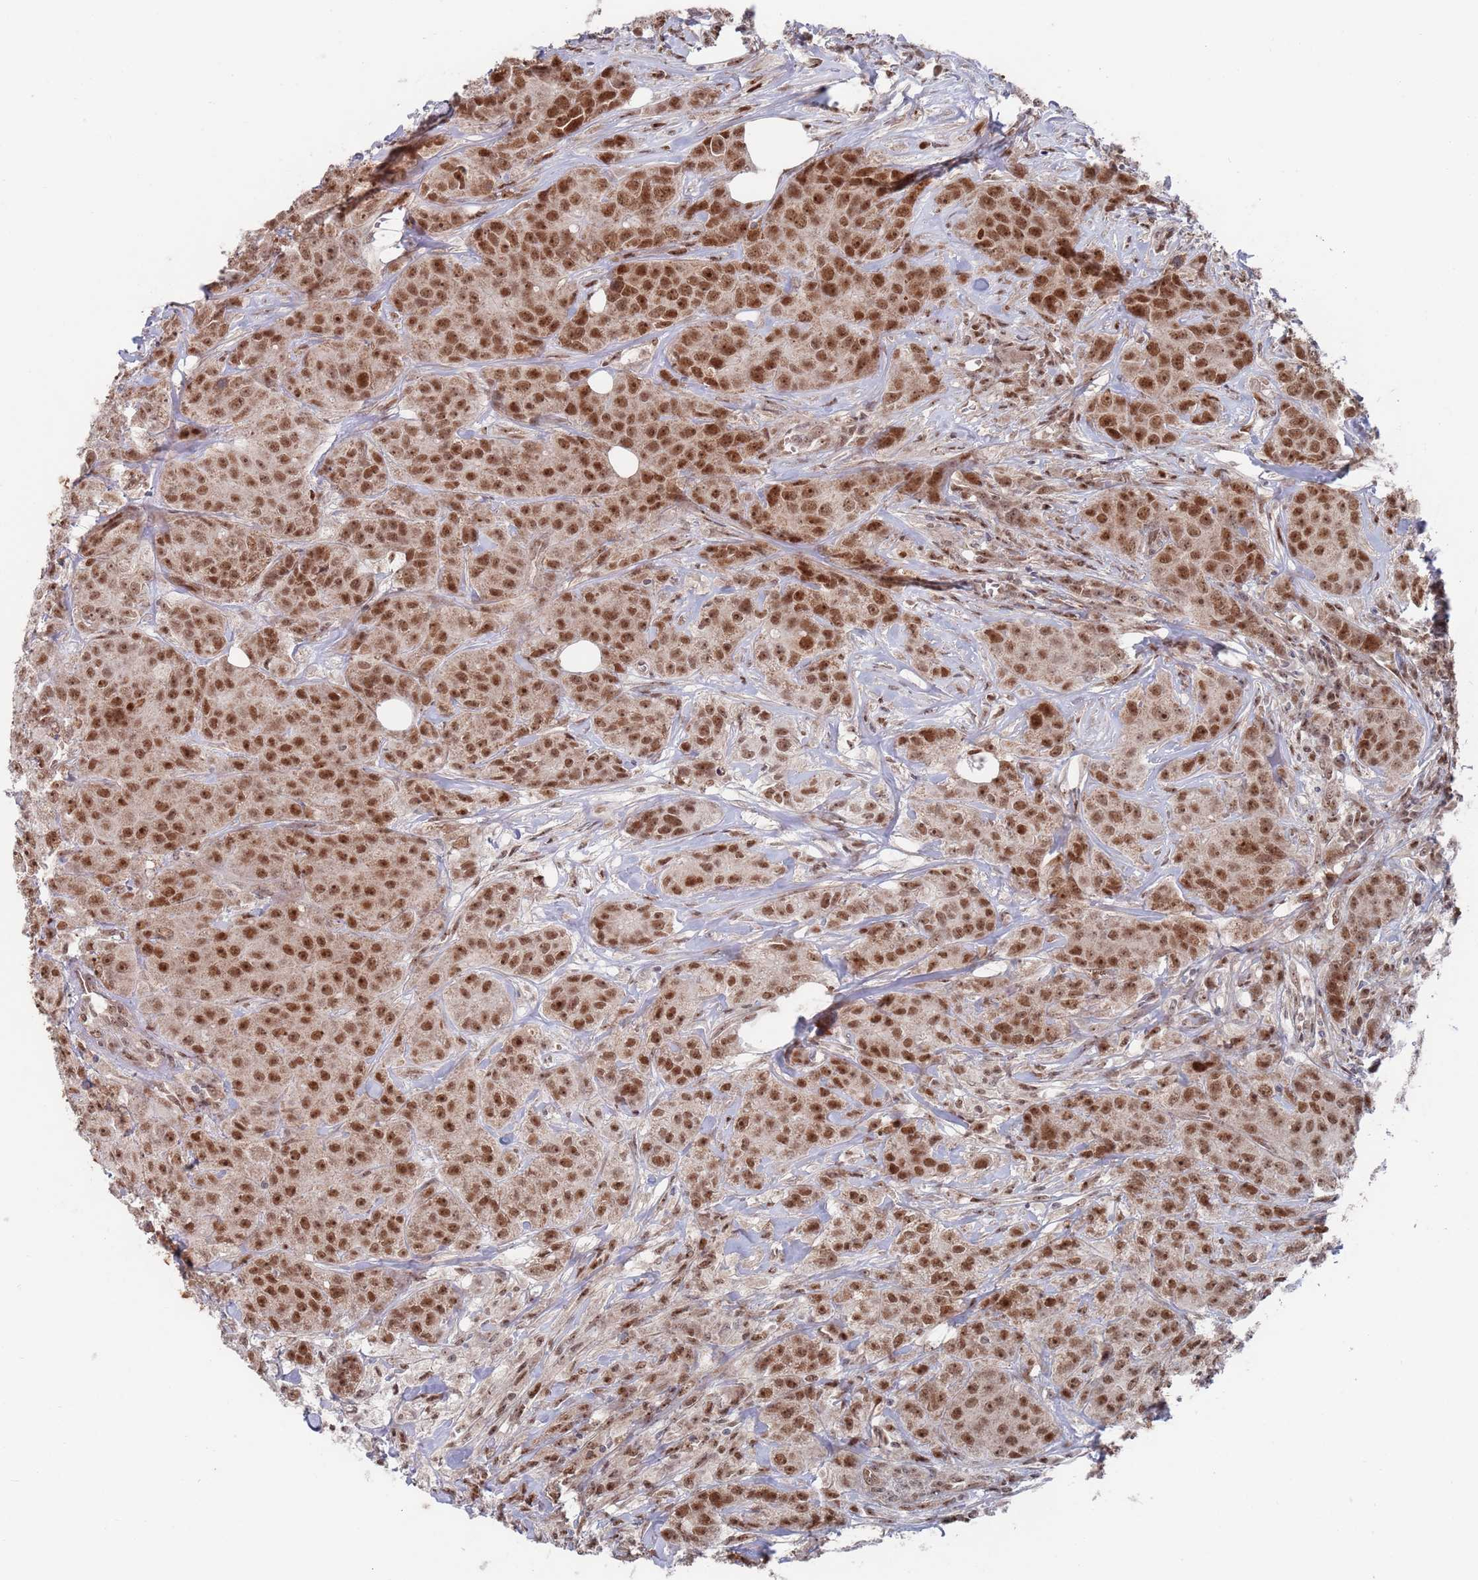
{"staining": {"intensity": "moderate", "quantity": ">75%", "location": "nuclear"}, "tissue": "breast cancer", "cell_type": "Tumor cells", "image_type": "cancer", "snomed": [{"axis": "morphology", "description": "Duct carcinoma"}, {"axis": "topography", "description": "Breast"}], "caption": "Protein staining of breast cancer (invasive ductal carcinoma) tissue displays moderate nuclear expression in about >75% of tumor cells.", "gene": "RPP25", "patient": {"sex": "female", "age": 43}}